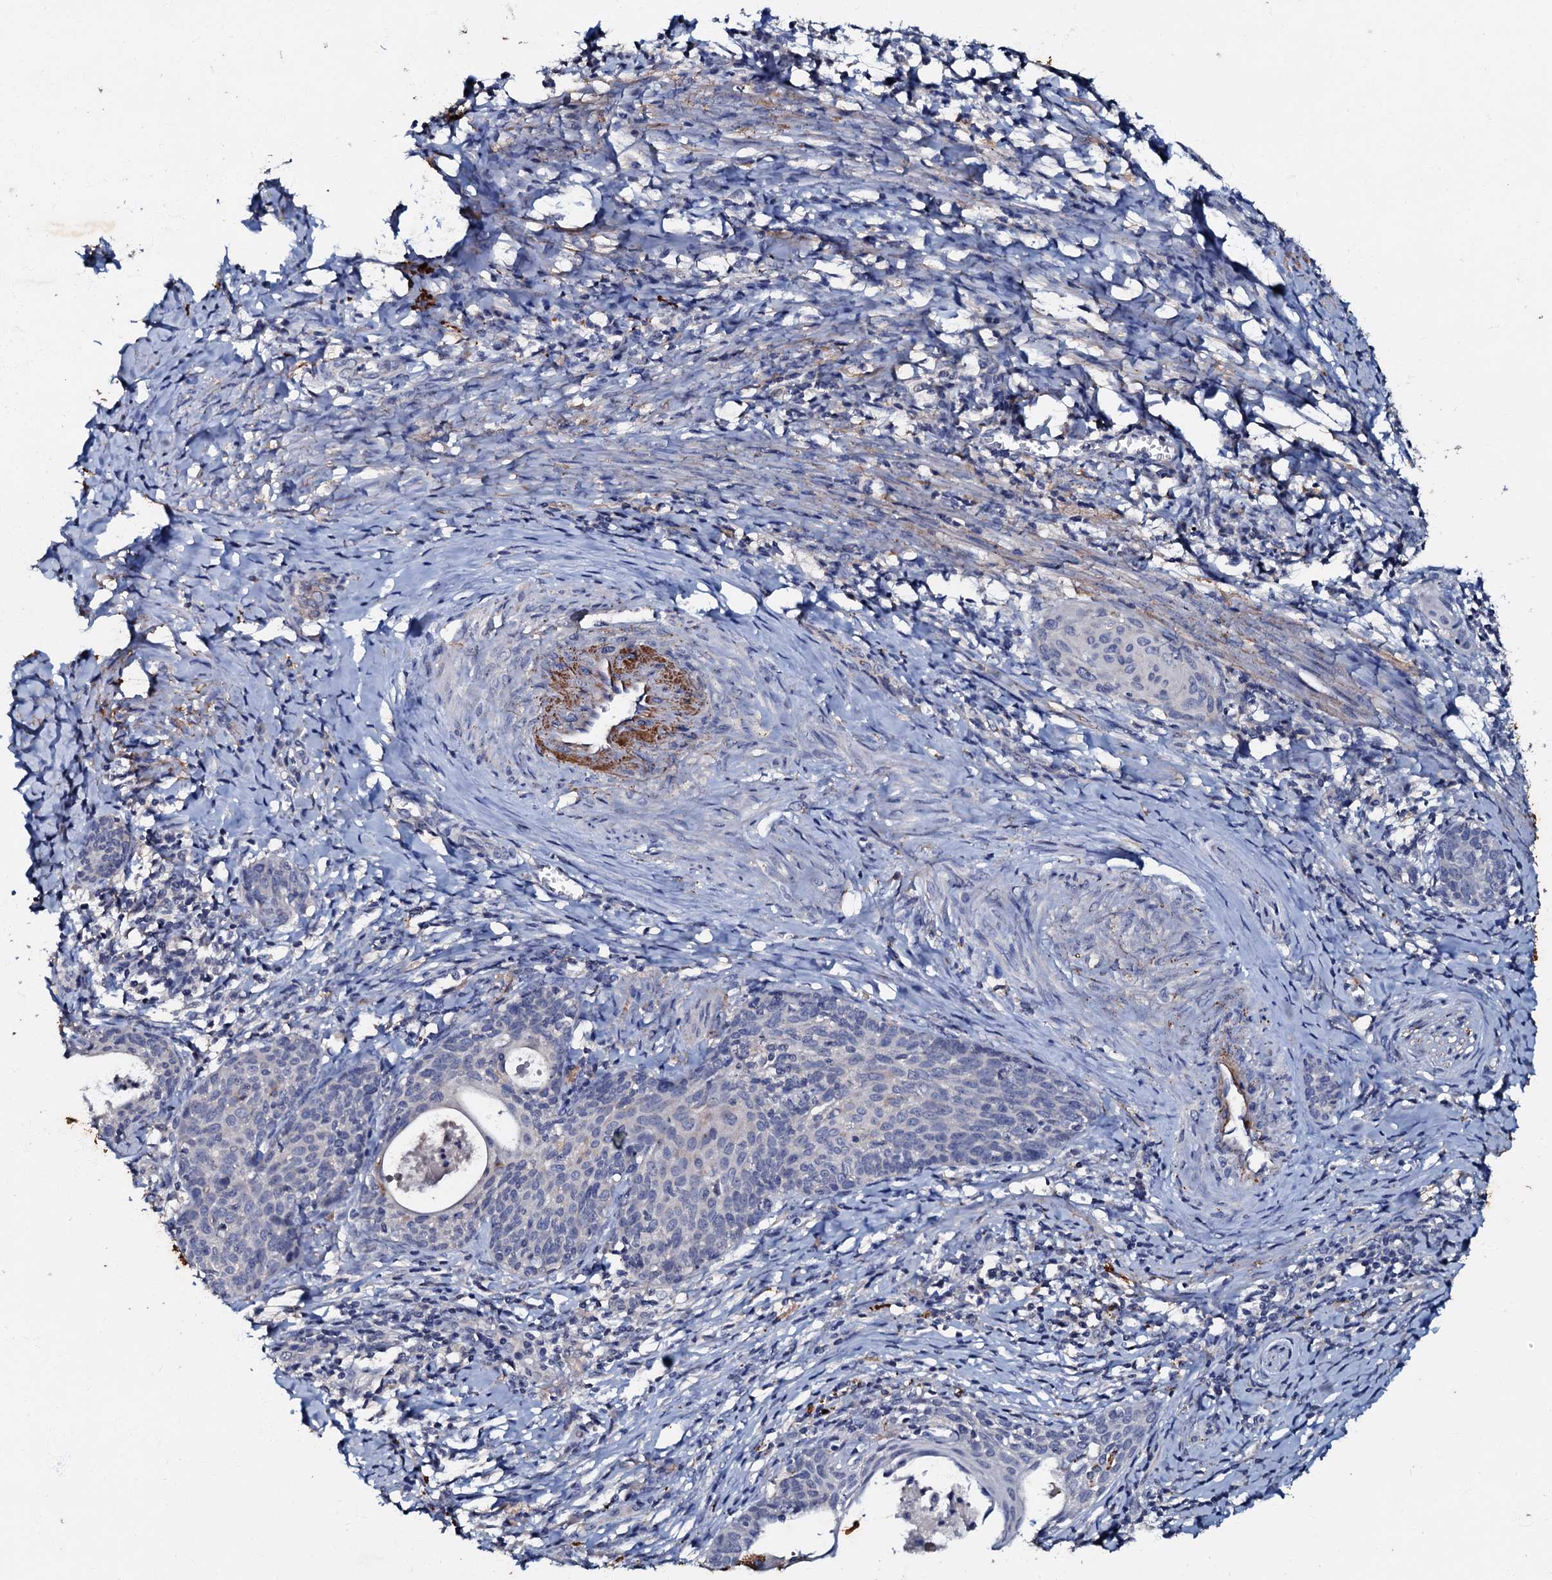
{"staining": {"intensity": "negative", "quantity": "none", "location": "none"}, "tissue": "cervical cancer", "cell_type": "Tumor cells", "image_type": "cancer", "snomed": [{"axis": "morphology", "description": "Squamous cell carcinoma, NOS"}, {"axis": "topography", "description": "Cervix"}], "caption": "A photomicrograph of cervical cancer stained for a protein reveals no brown staining in tumor cells. (DAB (3,3'-diaminobenzidine) immunohistochemistry, high magnification).", "gene": "MANSC4", "patient": {"sex": "female", "age": 52}}